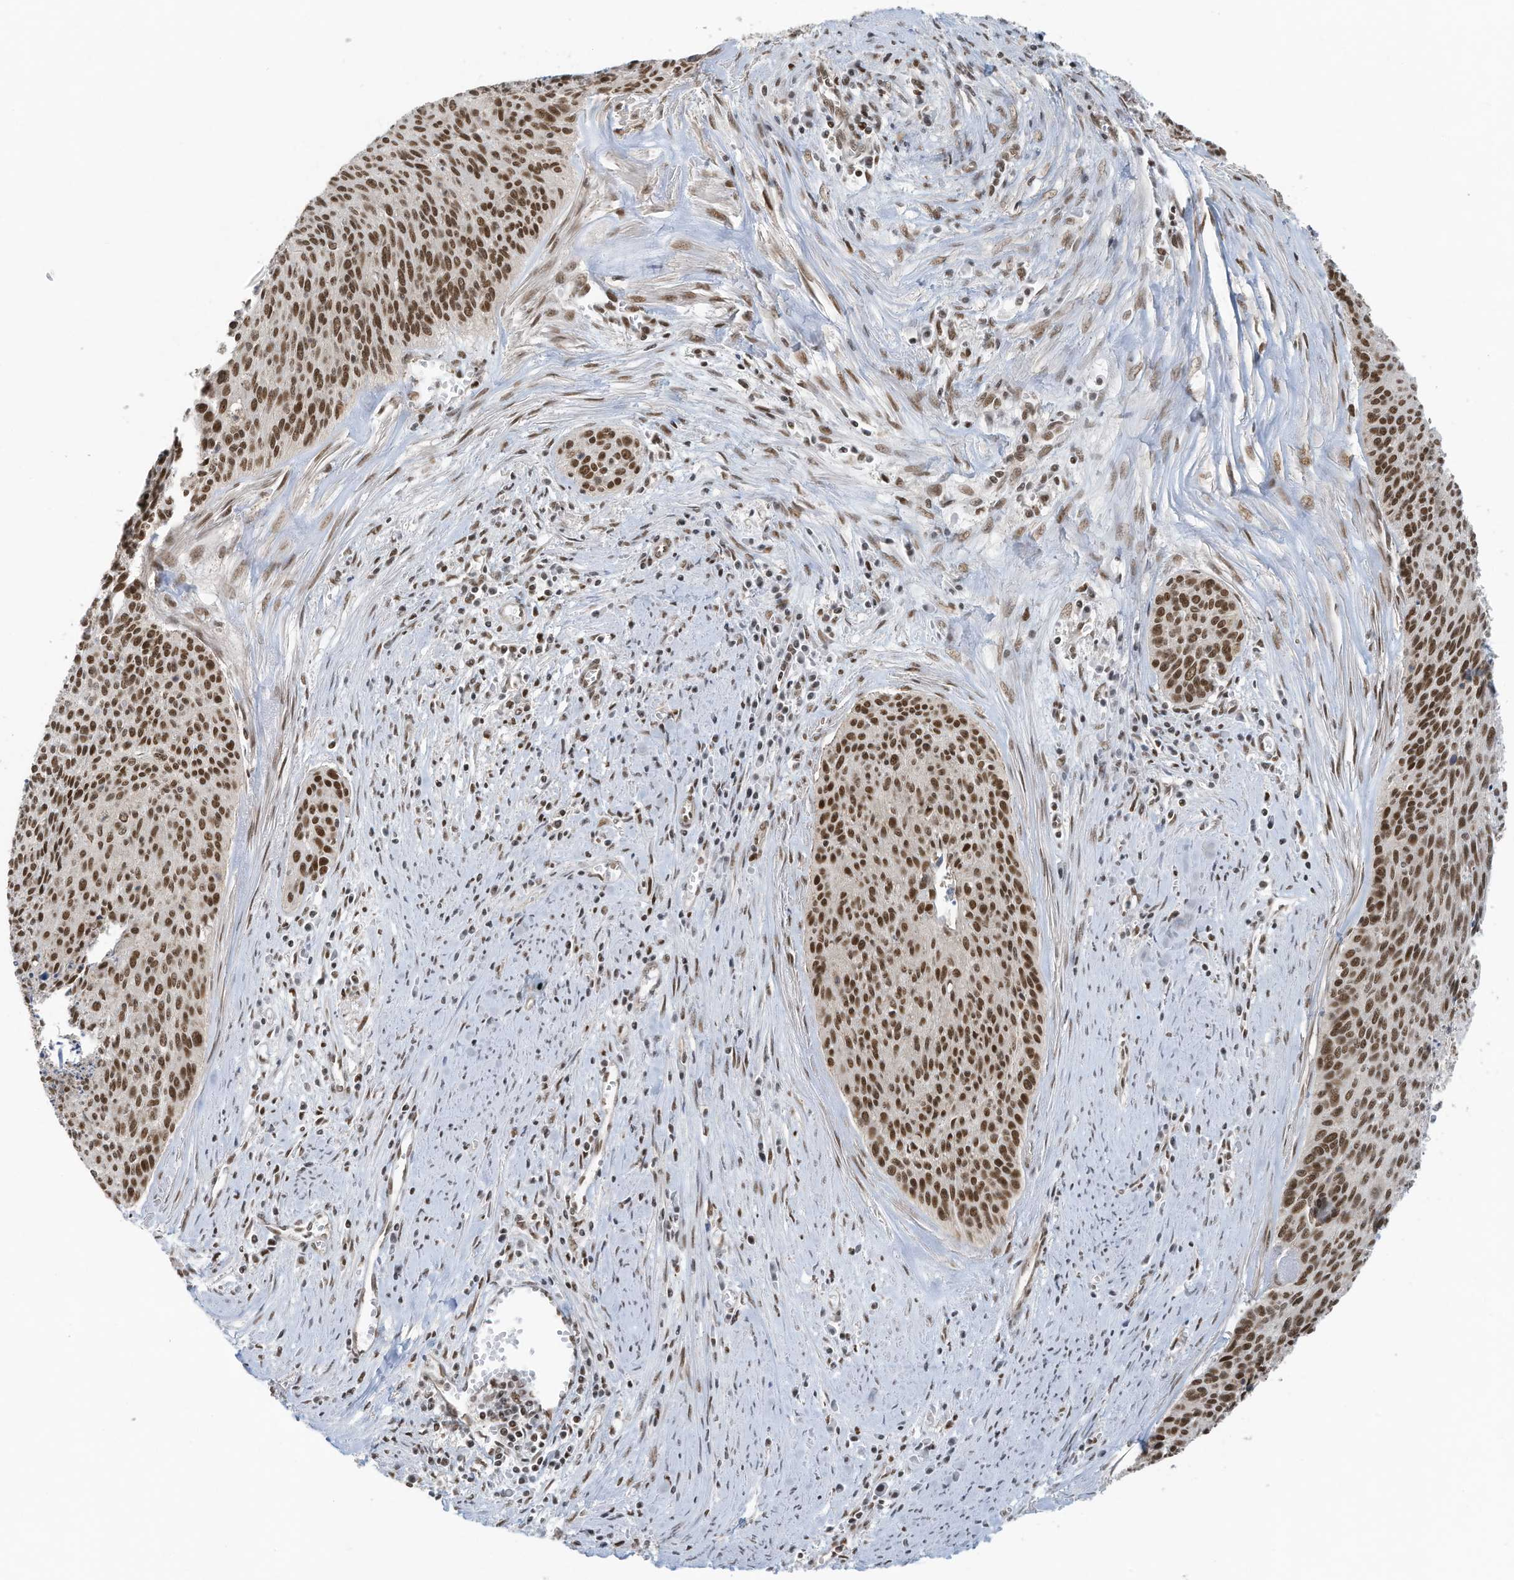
{"staining": {"intensity": "strong", "quantity": ">75%", "location": "nuclear"}, "tissue": "cervical cancer", "cell_type": "Tumor cells", "image_type": "cancer", "snomed": [{"axis": "morphology", "description": "Squamous cell carcinoma, NOS"}, {"axis": "topography", "description": "Cervix"}], "caption": "Protein staining shows strong nuclear expression in about >75% of tumor cells in squamous cell carcinoma (cervical).", "gene": "DBR1", "patient": {"sex": "female", "age": 55}}